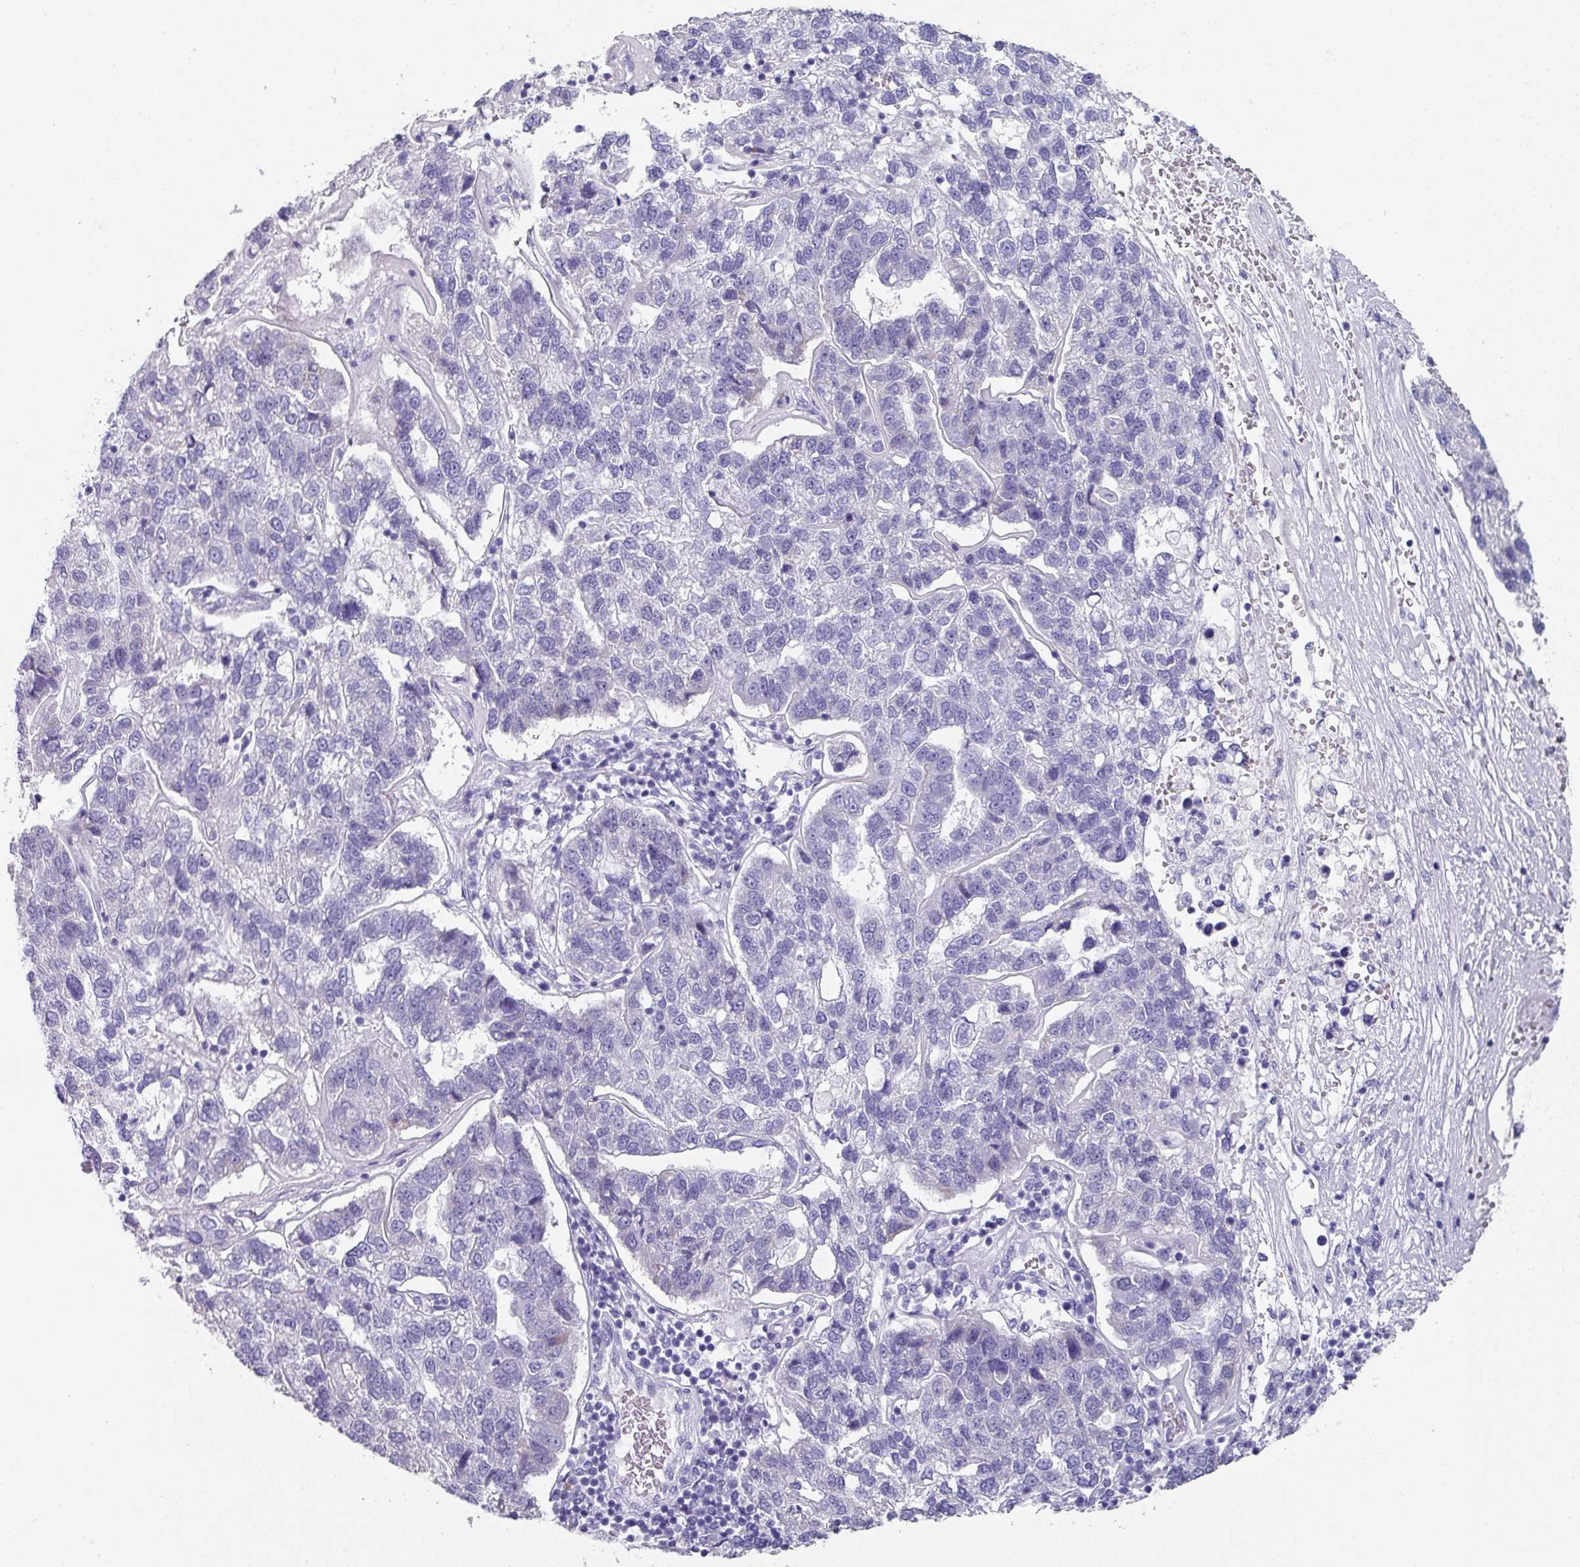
{"staining": {"intensity": "negative", "quantity": "none", "location": "none"}, "tissue": "pancreatic cancer", "cell_type": "Tumor cells", "image_type": "cancer", "snomed": [{"axis": "morphology", "description": "Adenocarcinoma, NOS"}, {"axis": "topography", "description": "Pancreas"}], "caption": "IHC photomicrograph of human pancreatic cancer (adenocarcinoma) stained for a protein (brown), which reveals no positivity in tumor cells.", "gene": "PEX10", "patient": {"sex": "female", "age": 61}}